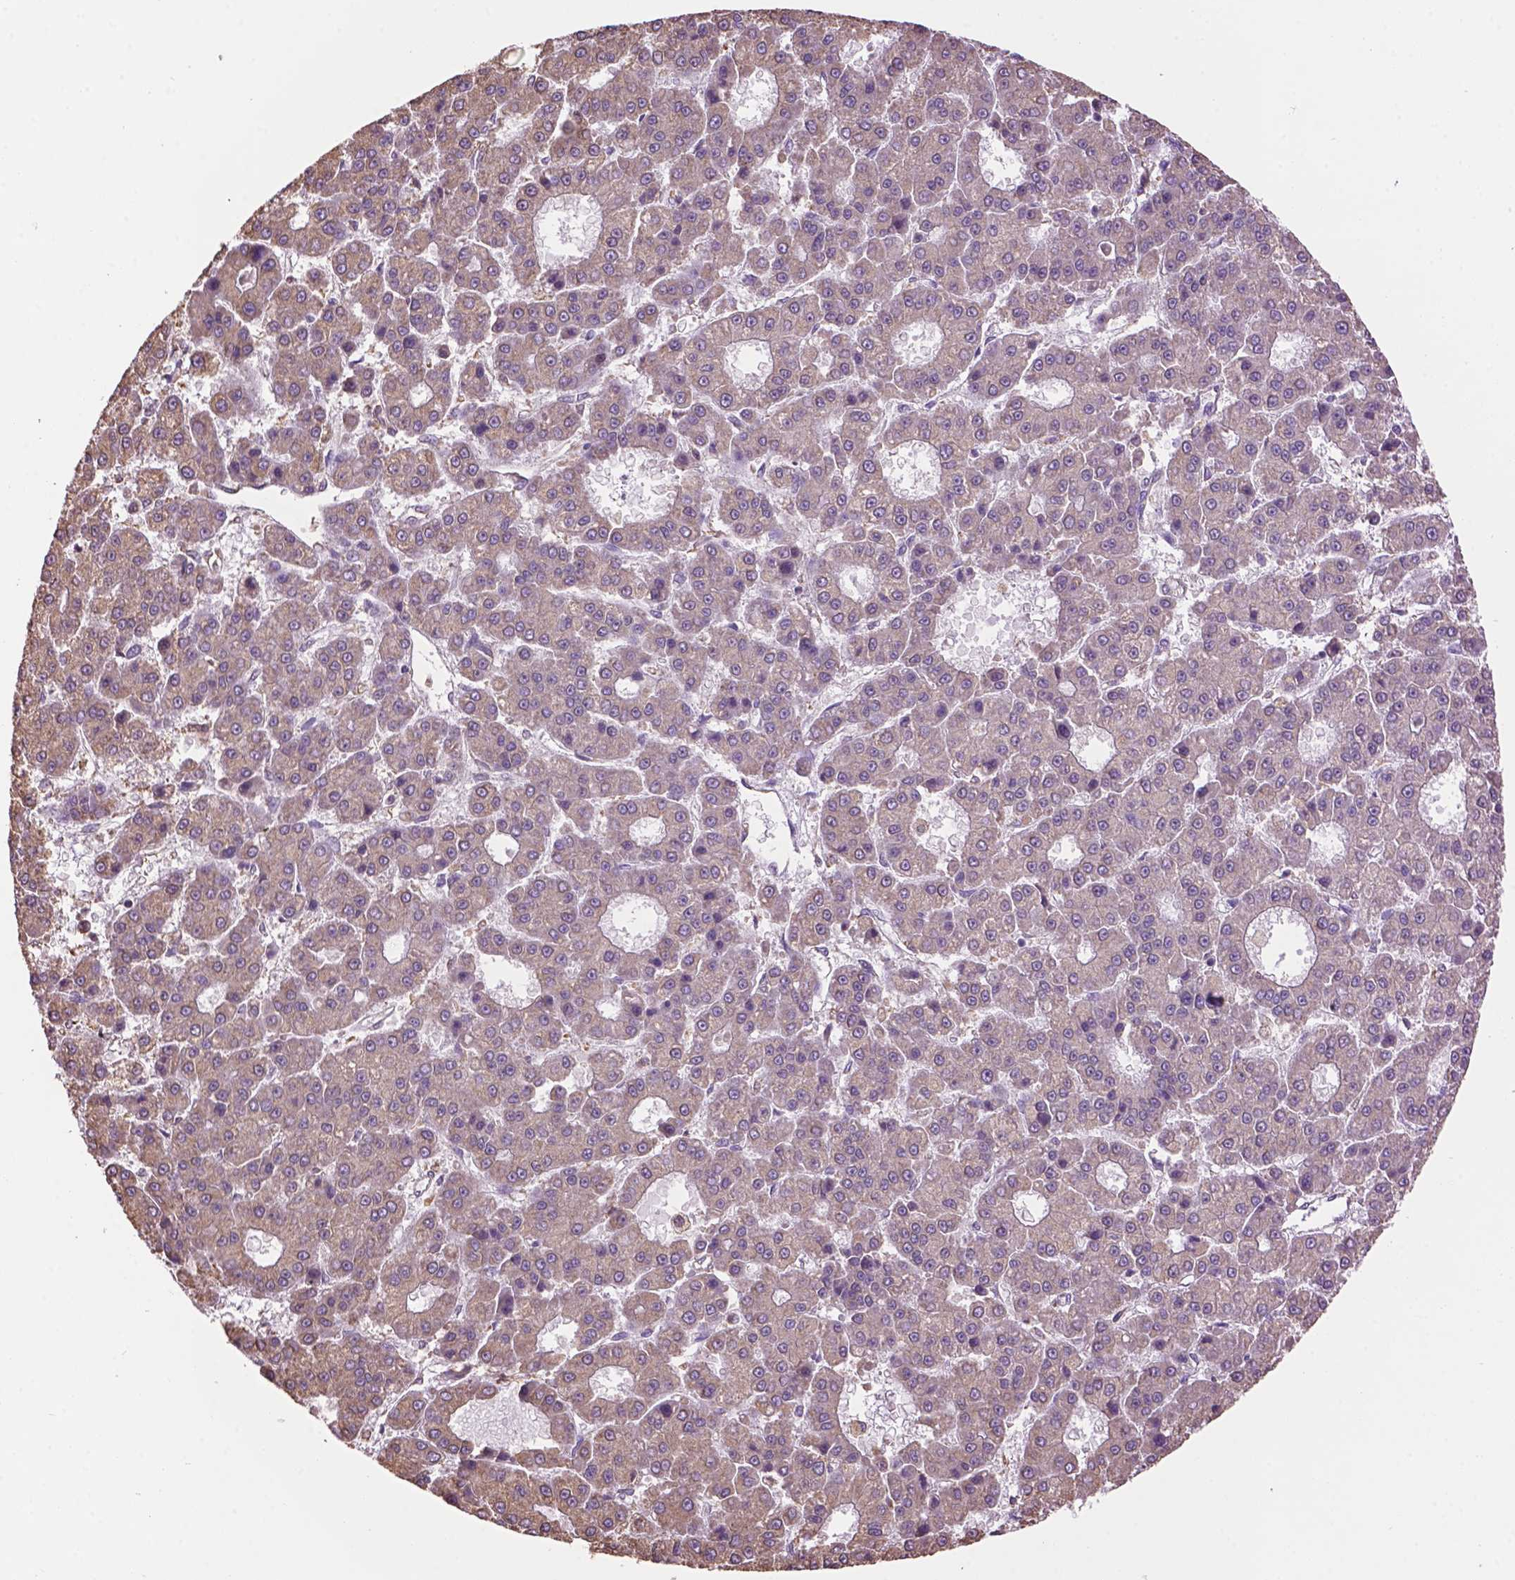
{"staining": {"intensity": "weak", "quantity": "<25%", "location": "cytoplasmic/membranous"}, "tissue": "liver cancer", "cell_type": "Tumor cells", "image_type": "cancer", "snomed": [{"axis": "morphology", "description": "Carcinoma, Hepatocellular, NOS"}, {"axis": "topography", "description": "Liver"}], "caption": "Tumor cells show no significant staining in liver cancer (hepatocellular carcinoma).", "gene": "PPP2R5E", "patient": {"sex": "male", "age": 70}}